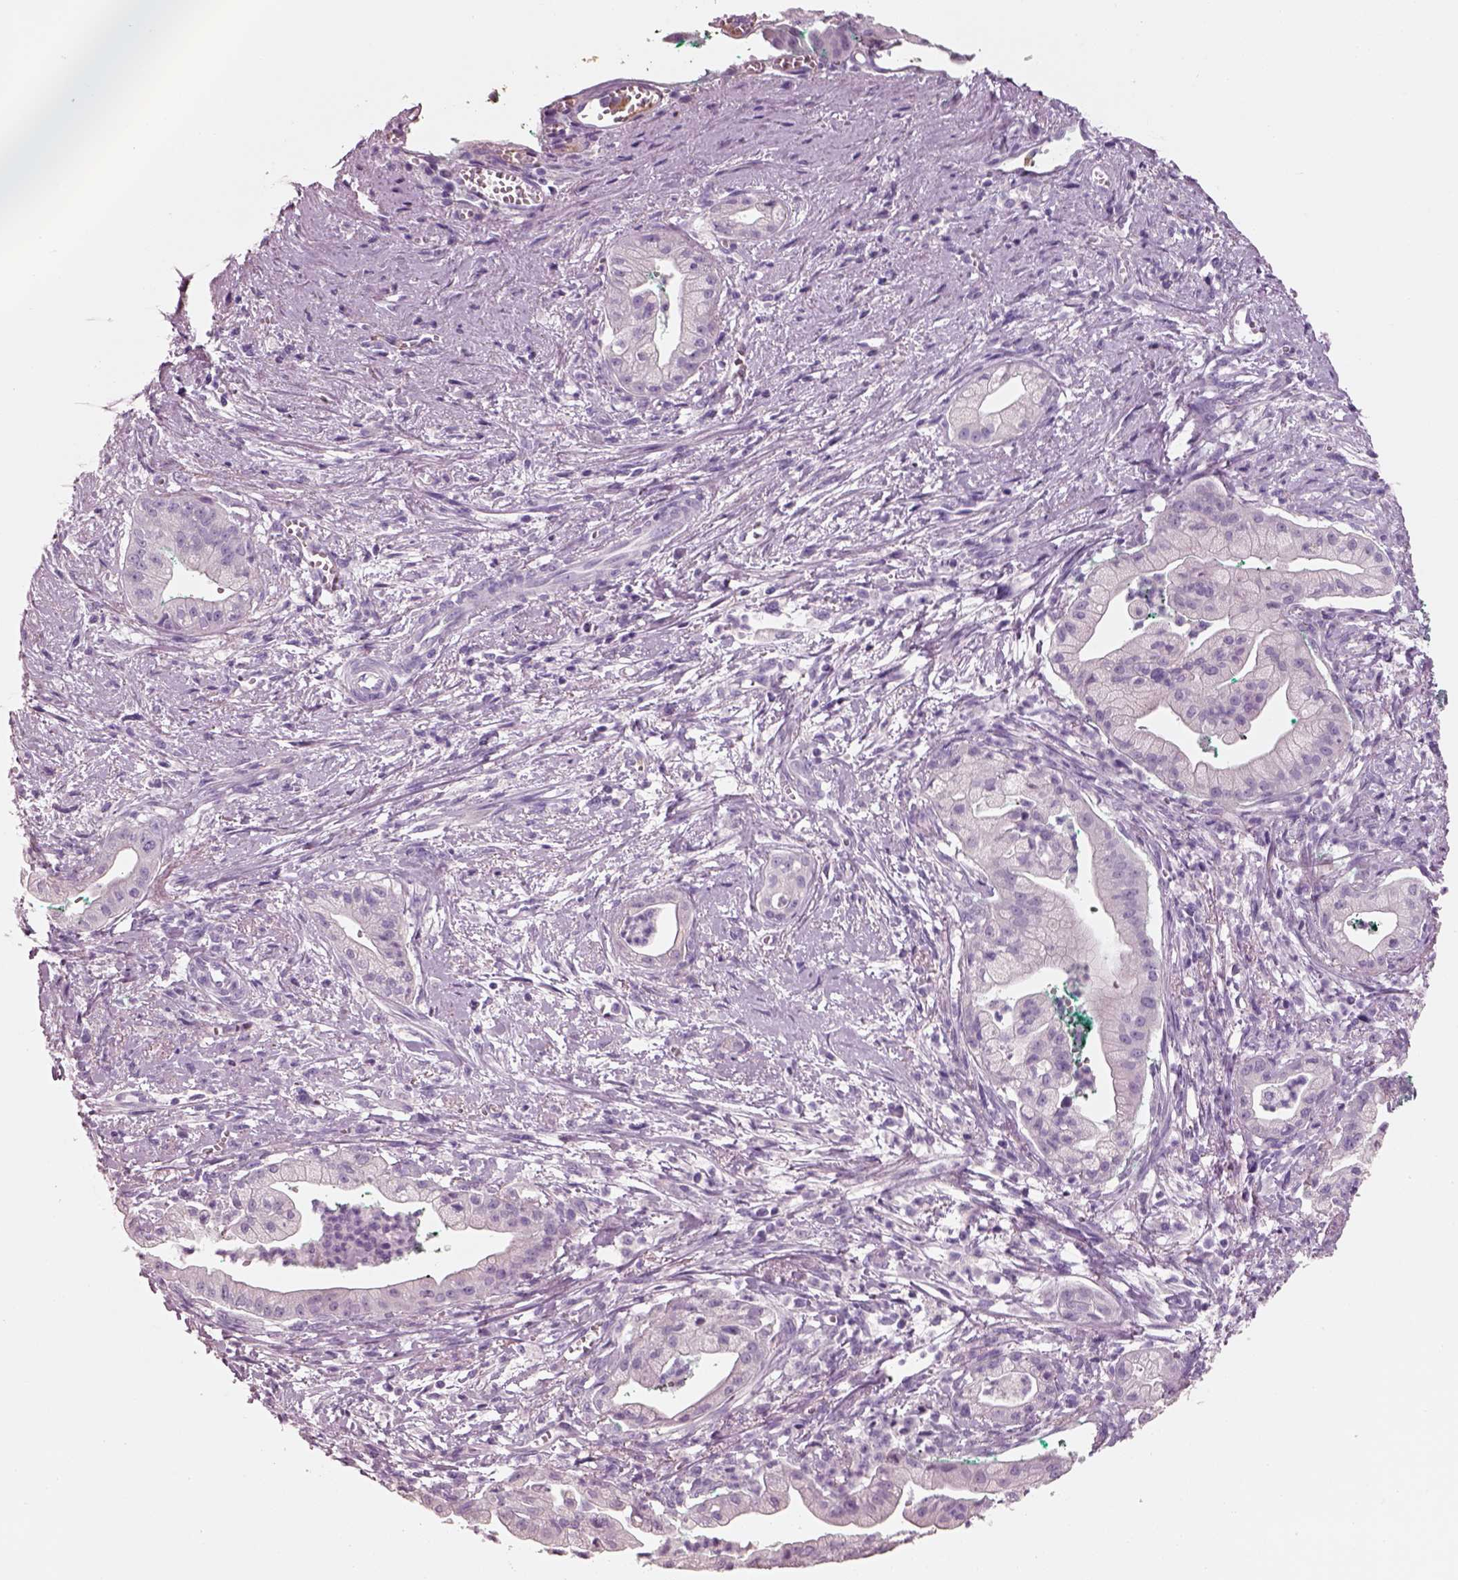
{"staining": {"intensity": "negative", "quantity": "none", "location": "none"}, "tissue": "pancreatic cancer", "cell_type": "Tumor cells", "image_type": "cancer", "snomed": [{"axis": "morphology", "description": "Normal tissue, NOS"}, {"axis": "morphology", "description": "Adenocarcinoma, NOS"}, {"axis": "topography", "description": "Lymph node"}, {"axis": "topography", "description": "Pancreas"}], "caption": "Tumor cells are negative for protein expression in human pancreatic adenocarcinoma. (Stains: DAB (3,3'-diaminobenzidine) immunohistochemistry with hematoxylin counter stain, Microscopy: brightfield microscopy at high magnification).", "gene": "PNOC", "patient": {"sex": "female", "age": 58}}